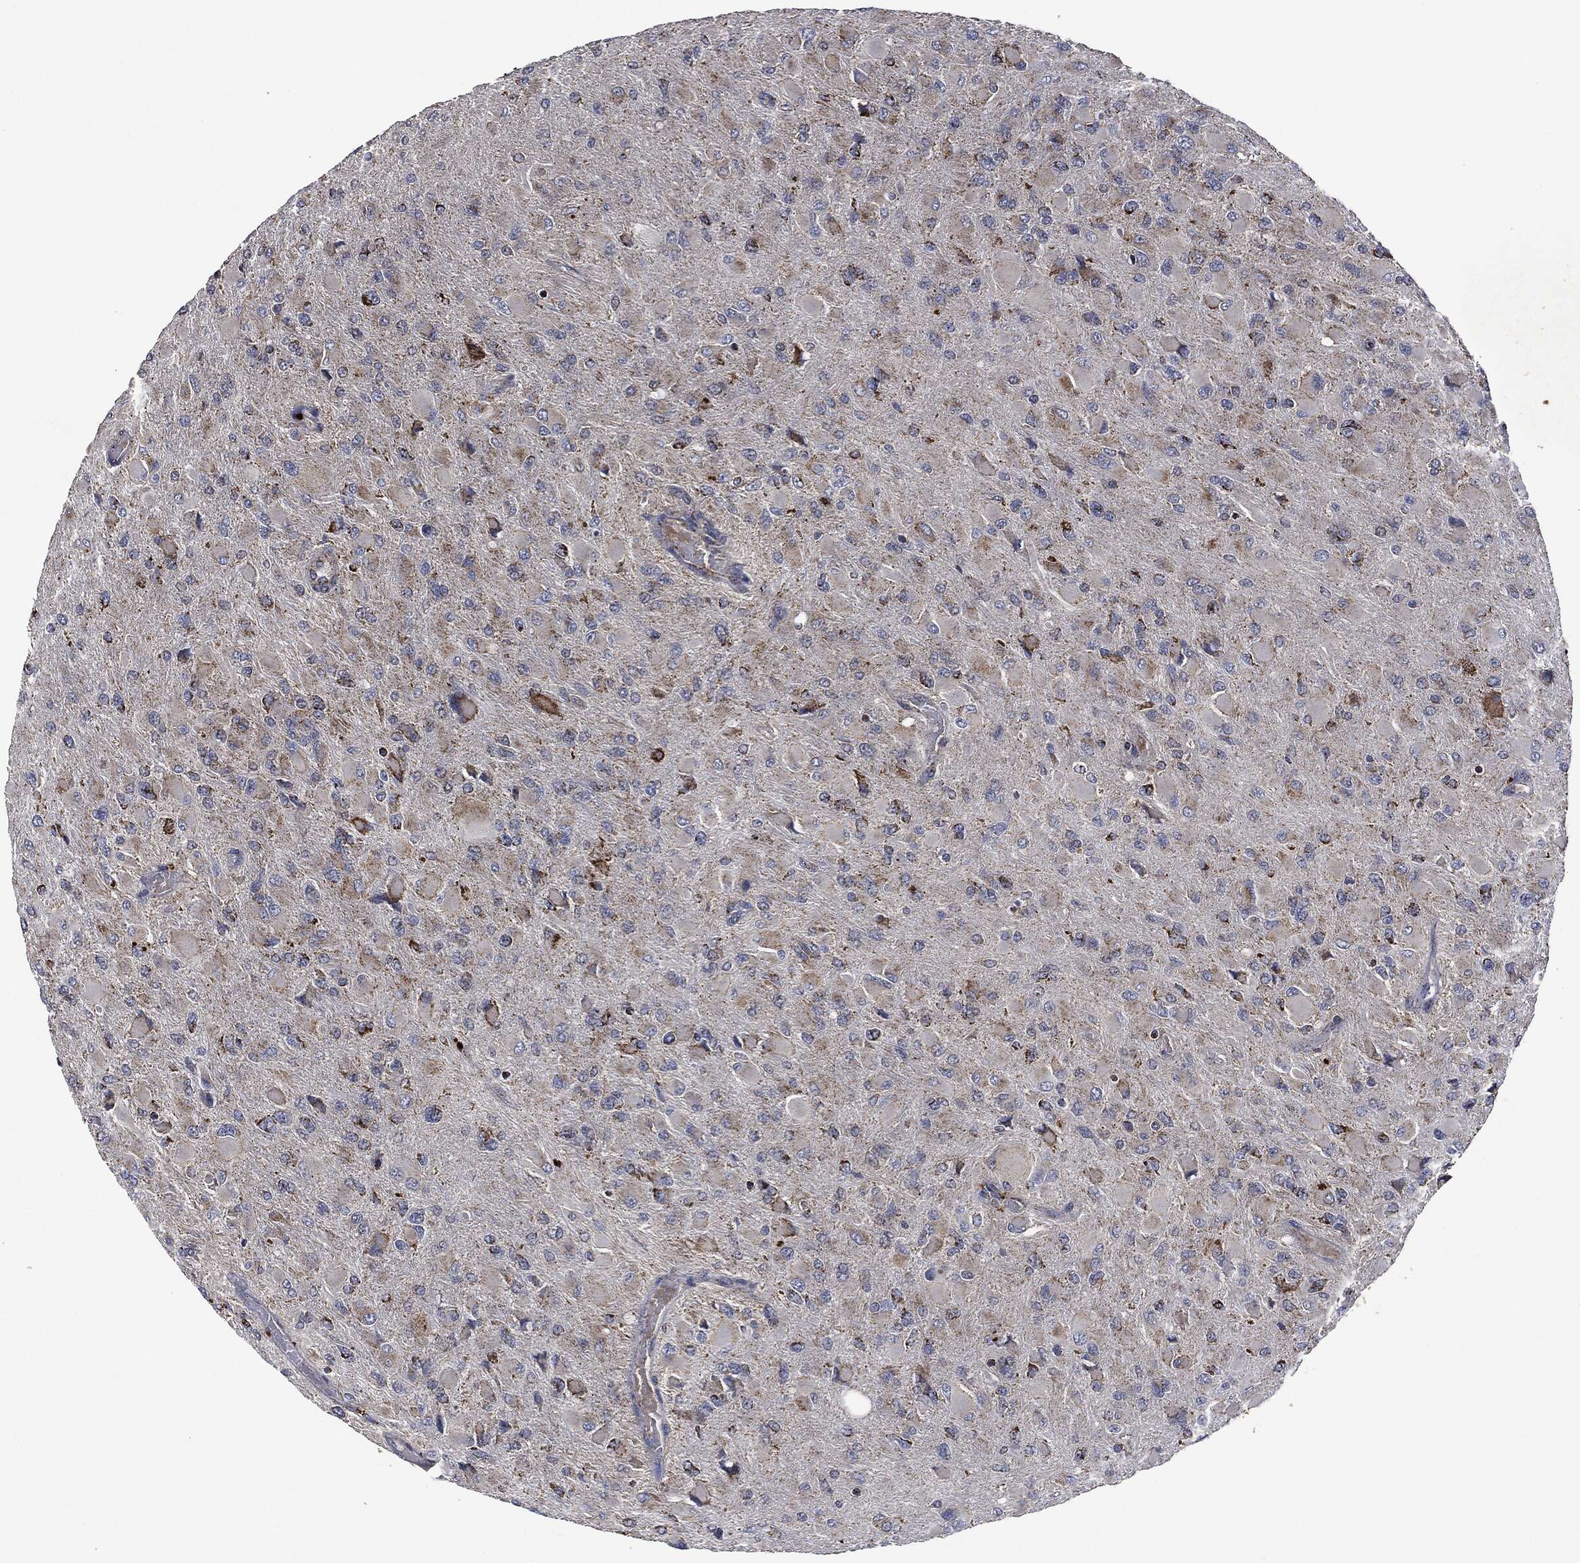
{"staining": {"intensity": "strong", "quantity": "<25%", "location": "cytoplasmic/membranous"}, "tissue": "glioma", "cell_type": "Tumor cells", "image_type": "cancer", "snomed": [{"axis": "morphology", "description": "Glioma, malignant, High grade"}, {"axis": "topography", "description": "Cerebral cortex"}], "caption": "Immunohistochemical staining of human glioma displays strong cytoplasmic/membranous protein expression in approximately <25% of tumor cells. The staining was performed using DAB (3,3'-diaminobenzidine), with brown indicating positive protein expression. Nuclei are stained blue with hematoxylin.", "gene": "RYK", "patient": {"sex": "female", "age": 36}}